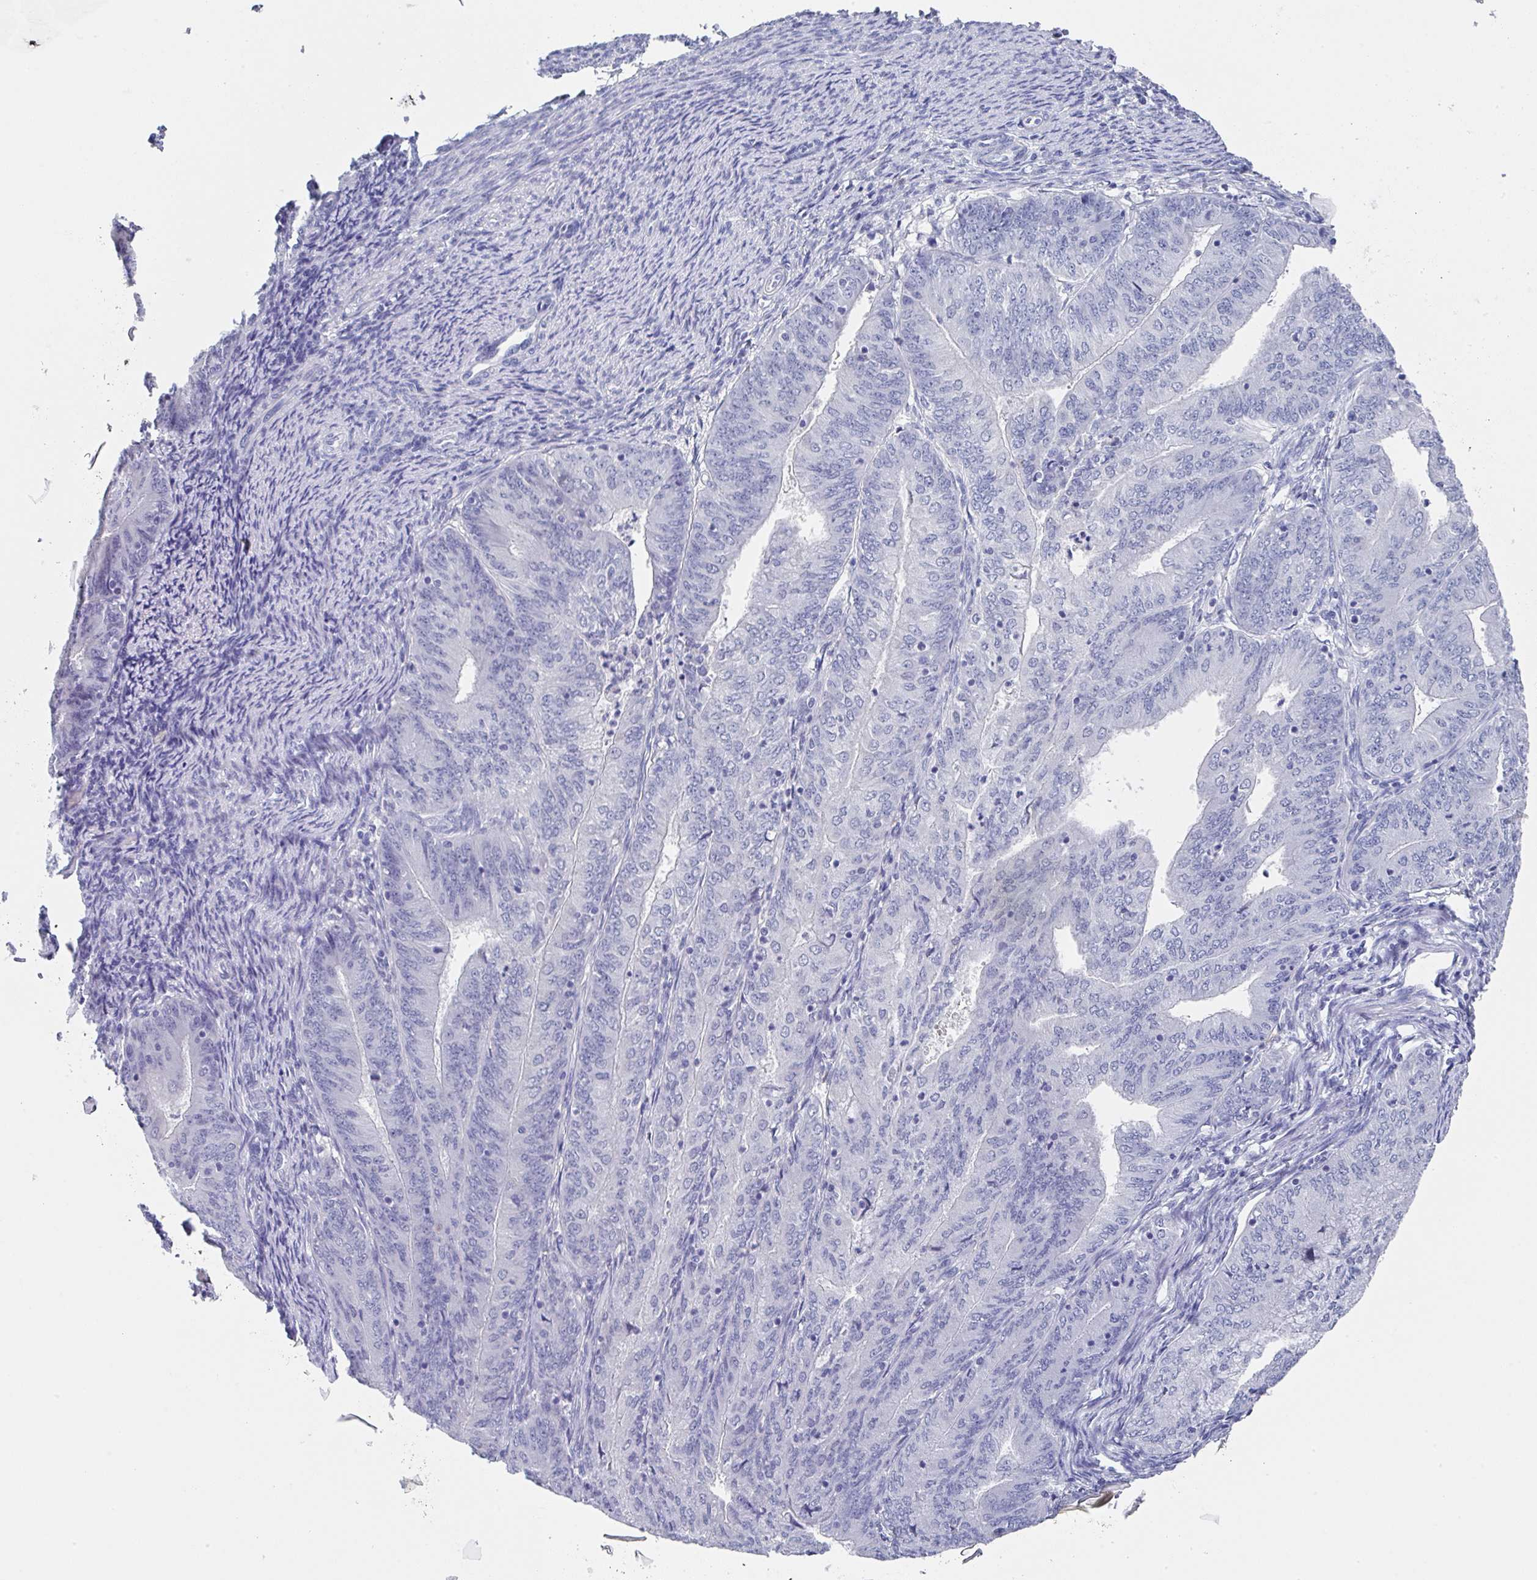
{"staining": {"intensity": "negative", "quantity": "none", "location": "none"}, "tissue": "endometrial cancer", "cell_type": "Tumor cells", "image_type": "cancer", "snomed": [{"axis": "morphology", "description": "Adenocarcinoma, NOS"}, {"axis": "topography", "description": "Endometrium"}], "caption": "This is an immunohistochemistry image of endometrial cancer. There is no positivity in tumor cells.", "gene": "TNFRSF8", "patient": {"sex": "female", "age": 57}}